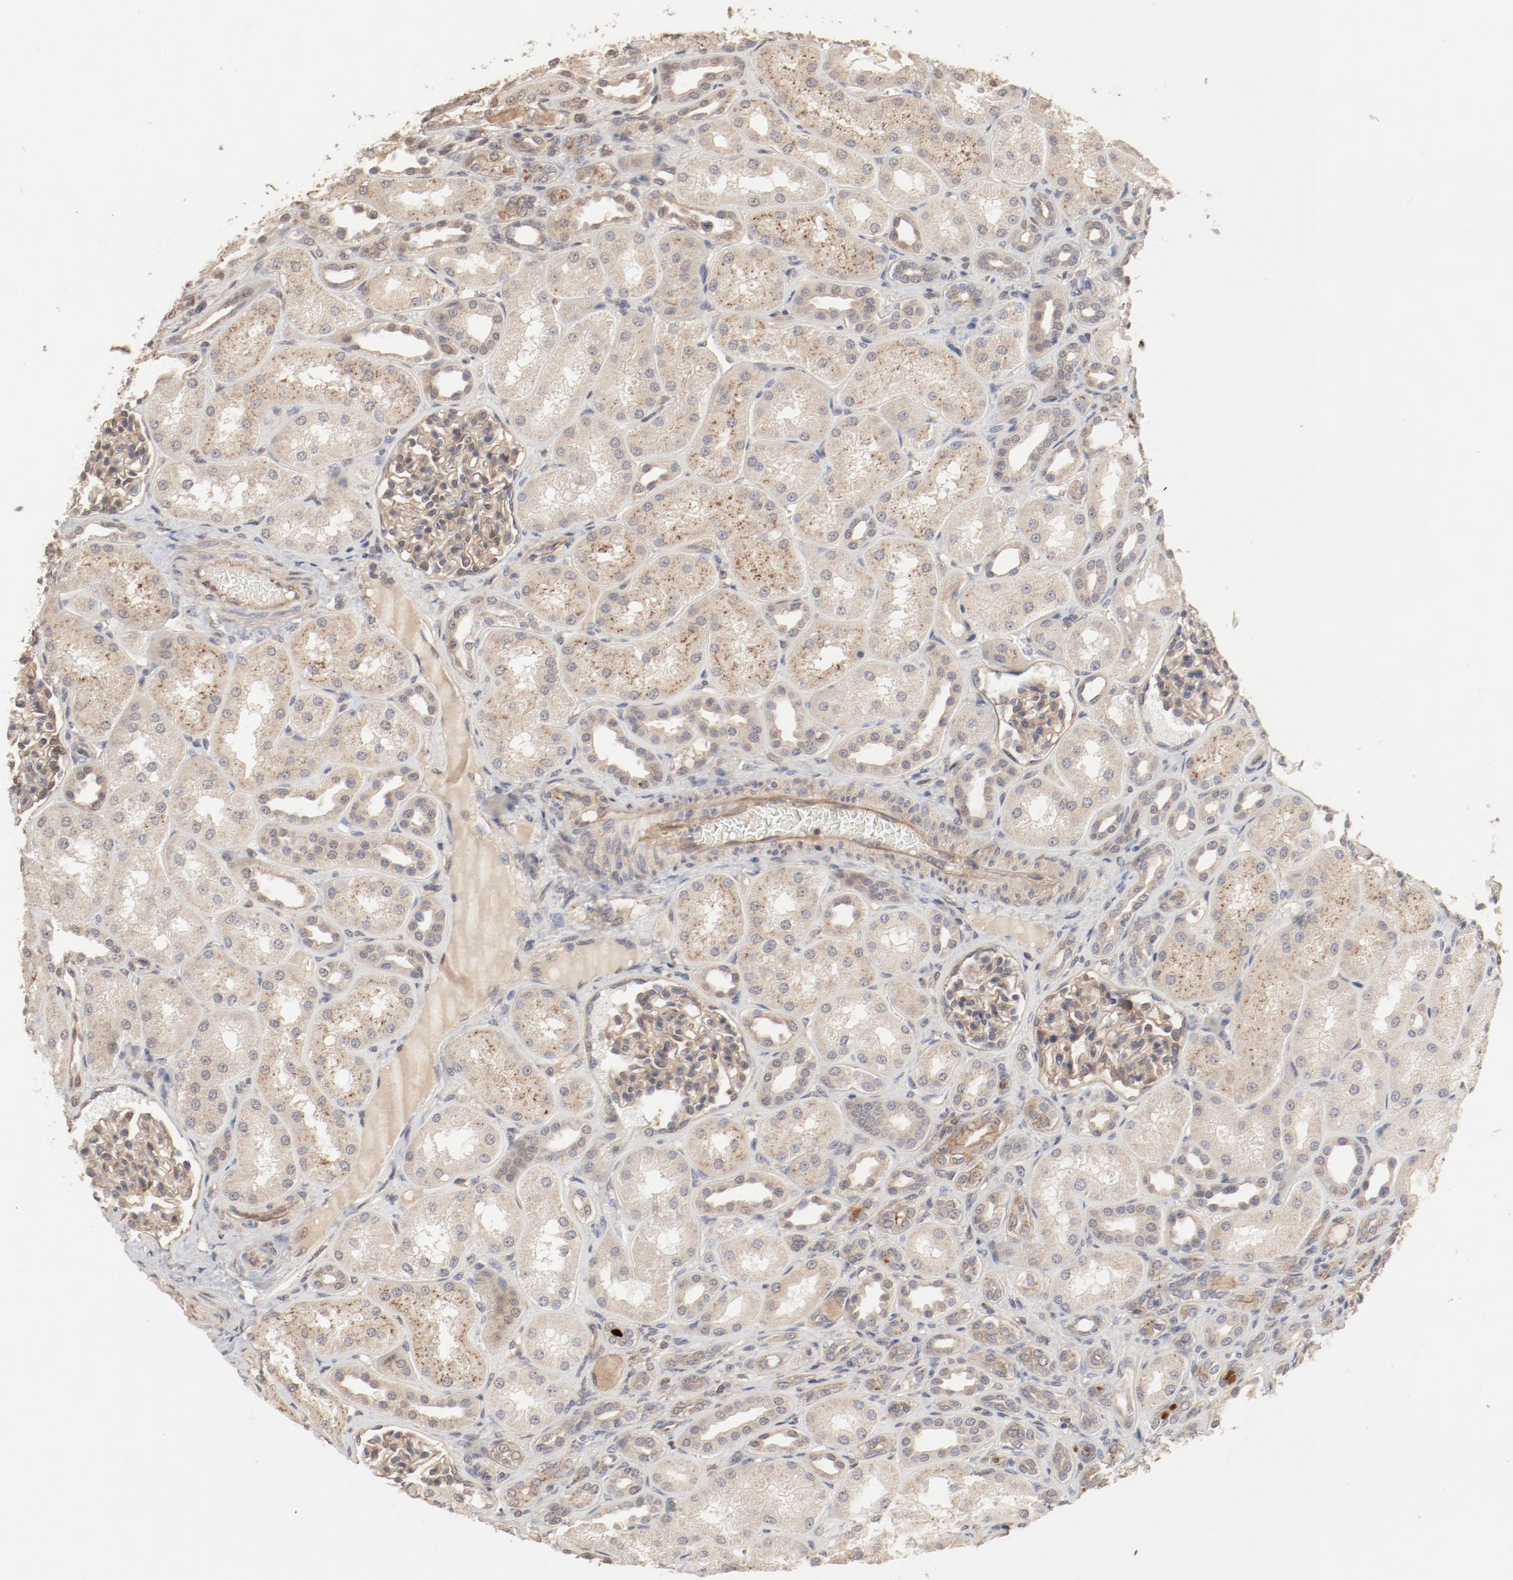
{"staining": {"intensity": "moderate", "quantity": ">75%", "location": "cytoplasmic/membranous"}, "tissue": "kidney", "cell_type": "Cells in glomeruli", "image_type": "normal", "snomed": [{"axis": "morphology", "description": "Normal tissue, NOS"}, {"axis": "topography", "description": "Kidney"}], "caption": "Protein analysis of benign kidney reveals moderate cytoplasmic/membranous staining in about >75% of cells in glomeruli.", "gene": "IL3RA", "patient": {"sex": "male", "age": 7}}